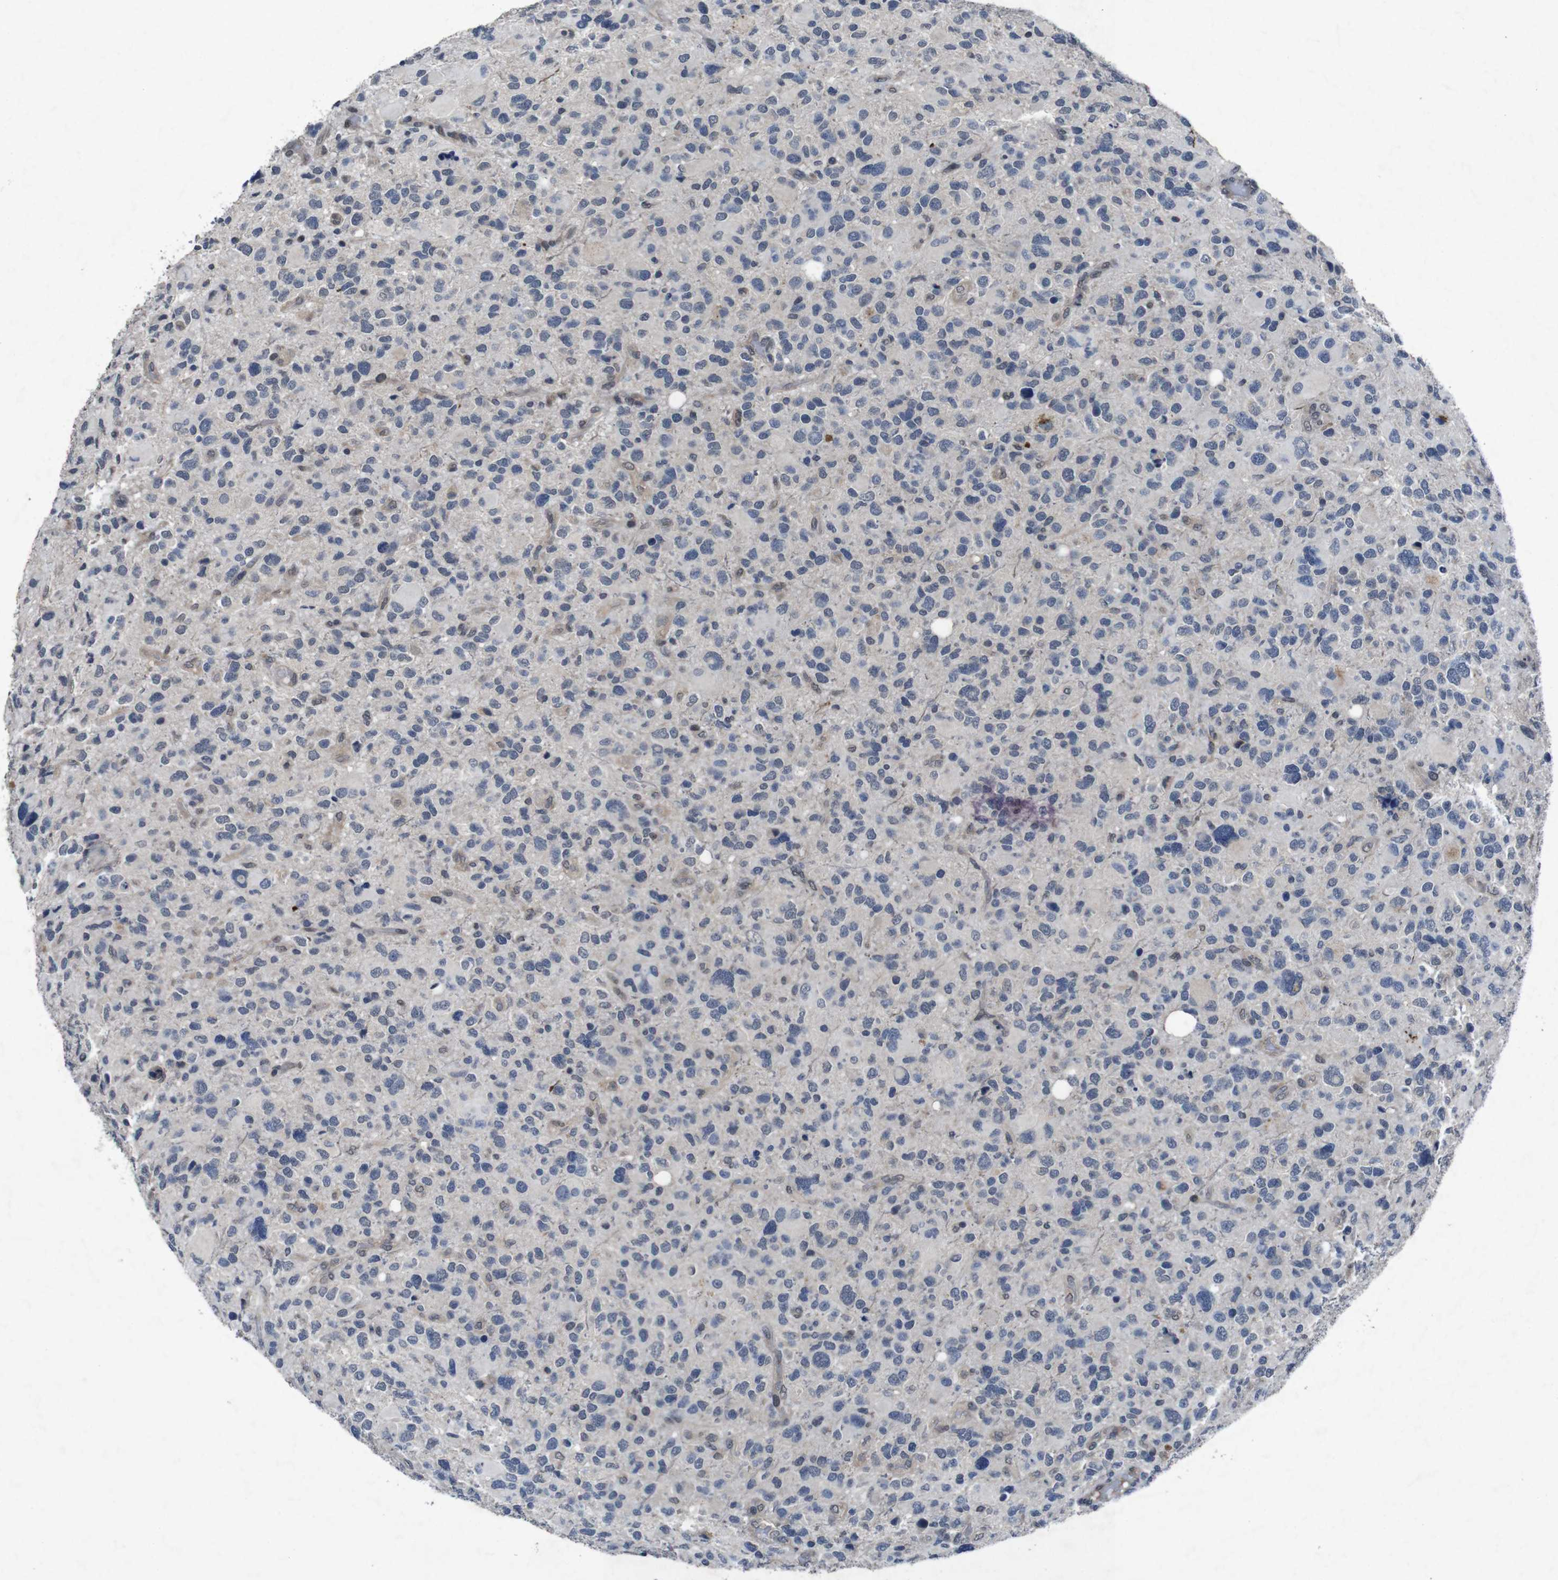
{"staining": {"intensity": "negative", "quantity": "none", "location": "none"}, "tissue": "glioma", "cell_type": "Tumor cells", "image_type": "cancer", "snomed": [{"axis": "morphology", "description": "Glioma, malignant, High grade"}, {"axis": "topography", "description": "Brain"}], "caption": "Tumor cells are negative for brown protein staining in glioma. Brightfield microscopy of immunohistochemistry stained with DAB (3,3'-diaminobenzidine) (brown) and hematoxylin (blue), captured at high magnification.", "gene": "AKT3", "patient": {"sex": "male", "age": 48}}